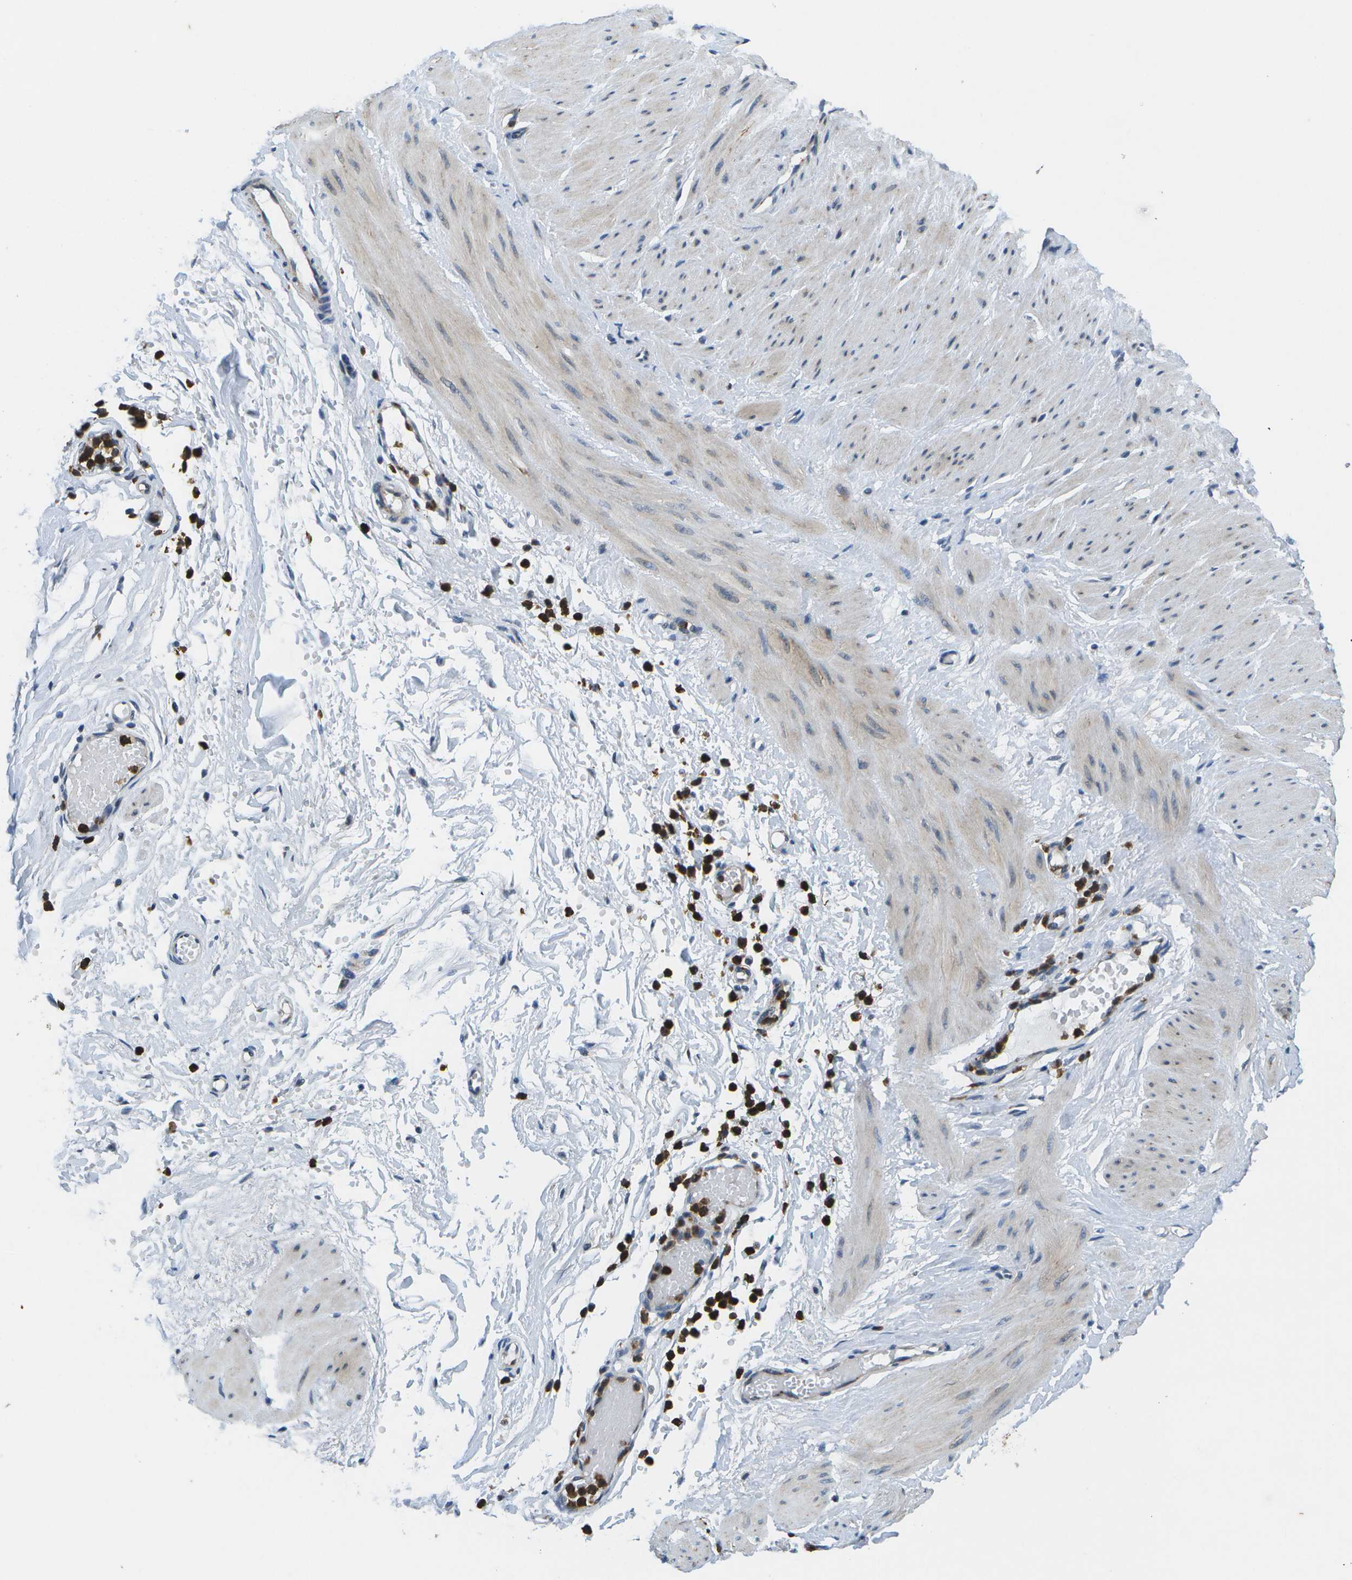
{"staining": {"intensity": "negative", "quantity": "none", "location": "none"}, "tissue": "adipose tissue", "cell_type": "Adipocytes", "image_type": "normal", "snomed": [{"axis": "morphology", "description": "Normal tissue, NOS"}, {"axis": "topography", "description": "Soft tissue"}, {"axis": "topography", "description": "Vascular tissue"}], "caption": "Immunohistochemical staining of unremarkable adipose tissue displays no significant expression in adipocytes.", "gene": "GALNT15", "patient": {"sex": "female", "age": 35}}